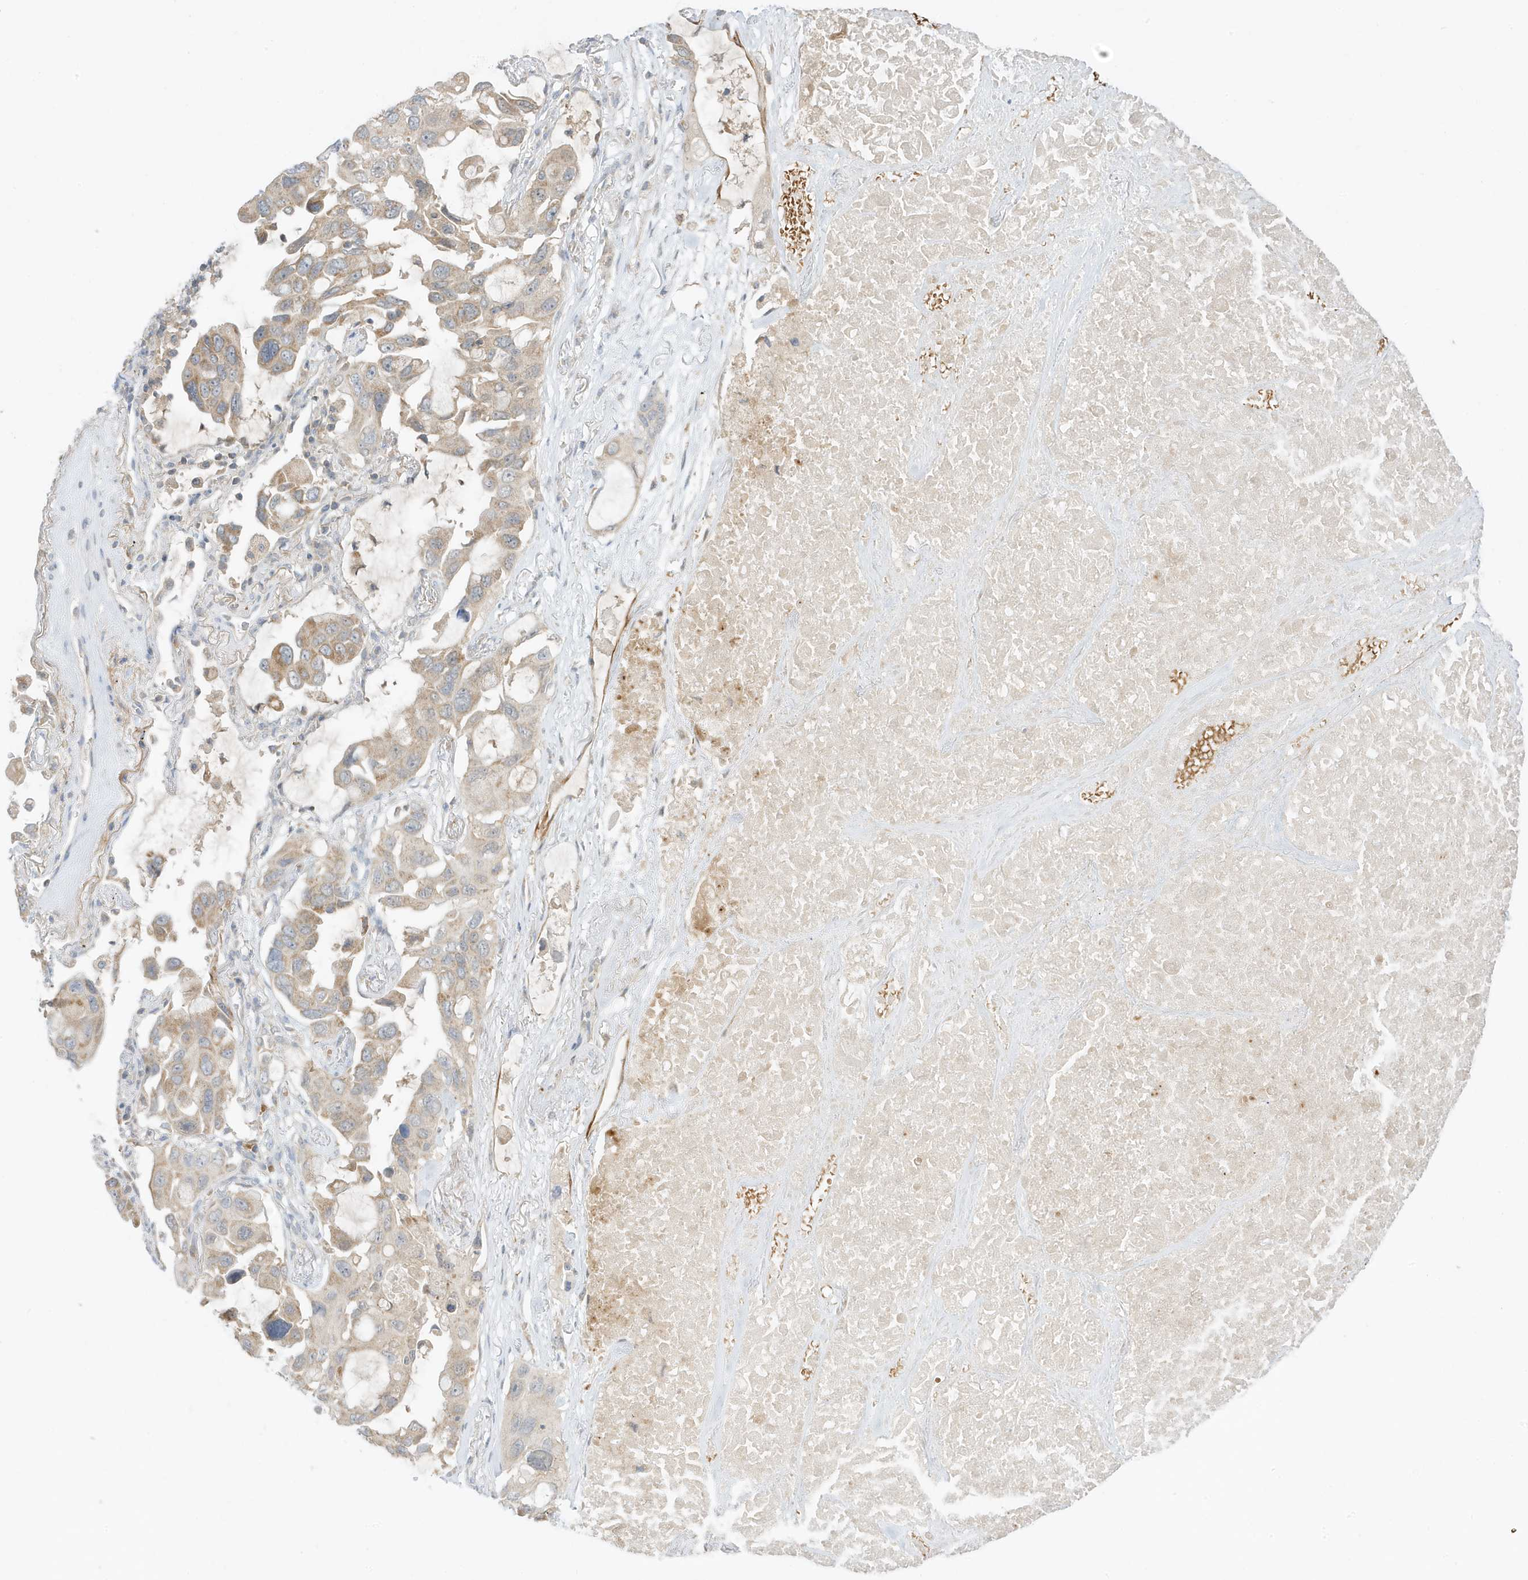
{"staining": {"intensity": "weak", "quantity": ">75%", "location": "cytoplasmic/membranous"}, "tissue": "lung cancer", "cell_type": "Tumor cells", "image_type": "cancer", "snomed": [{"axis": "morphology", "description": "Squamous cell carcinoma, NOS"}, {"axis": "topography", "description": "Lung"}], "caption": "IHC image of neoplastic tissue: lung cancer (squamous cell carcinoma) stained using immunohistochemistry reveals low levels of weak protein expression localized specifically in the cytoplasmic/membranous of tumor cells, appearing as a cytoplasmic/membranous brown color.", "gene": "NPPC", "patient": {"sex": "female", "age": 73}}